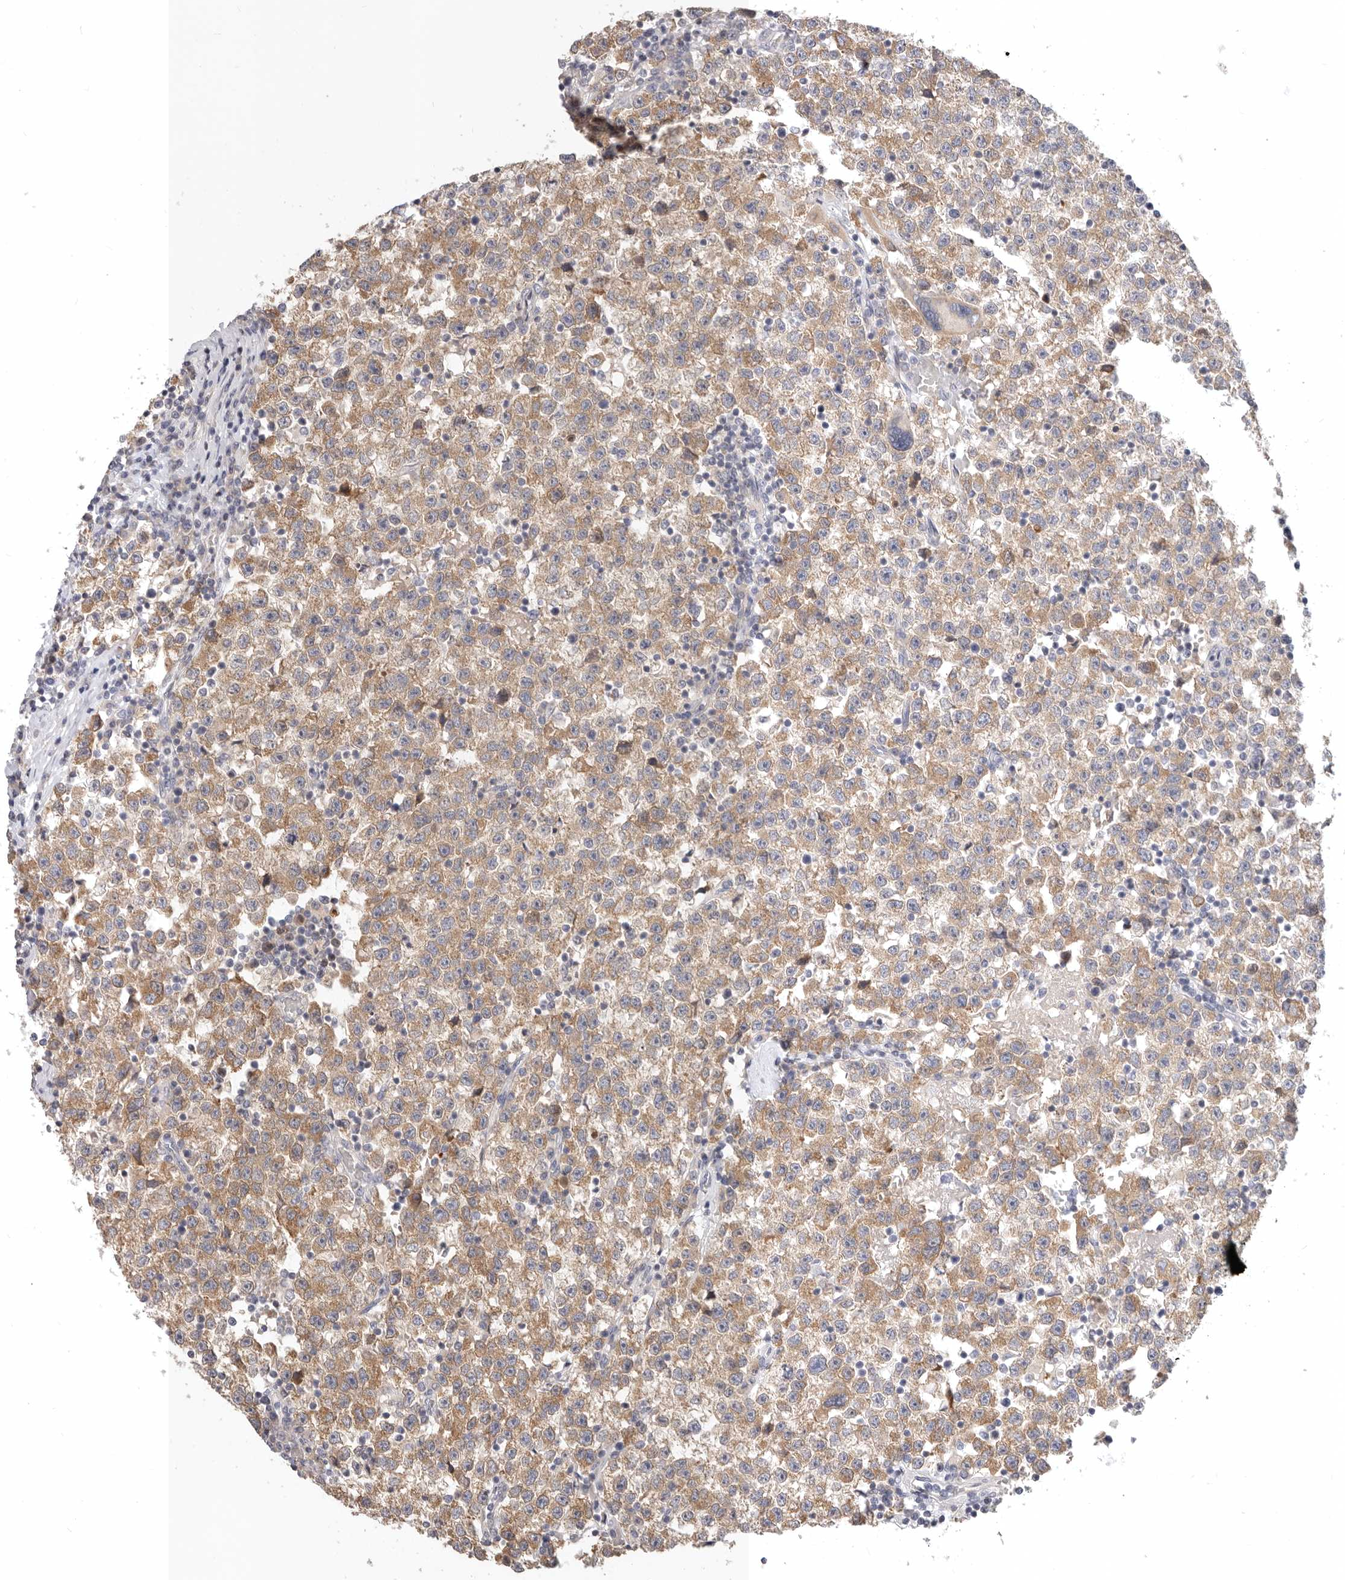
{"staining": {"intensity": "moderate", "quantity": ">75%", "location": "cytoplasmic/membranous"}, "tissue": "testis cancer", "cell_type": "Tumor cells", "image_type": "cancer", "snomed": [{"axis": "morphology", "description": "Seminoma, NOS"}, {"axis": "topography", "description": "Testis"}], "caption": "Brown immunohistochemical staining in testis cancer displays moderate cytoplasmic/membranous positivity in approximately >75% of tumor cells.", "gene": "TFB2M", "patient": {"sex": "male", "age": 22}}